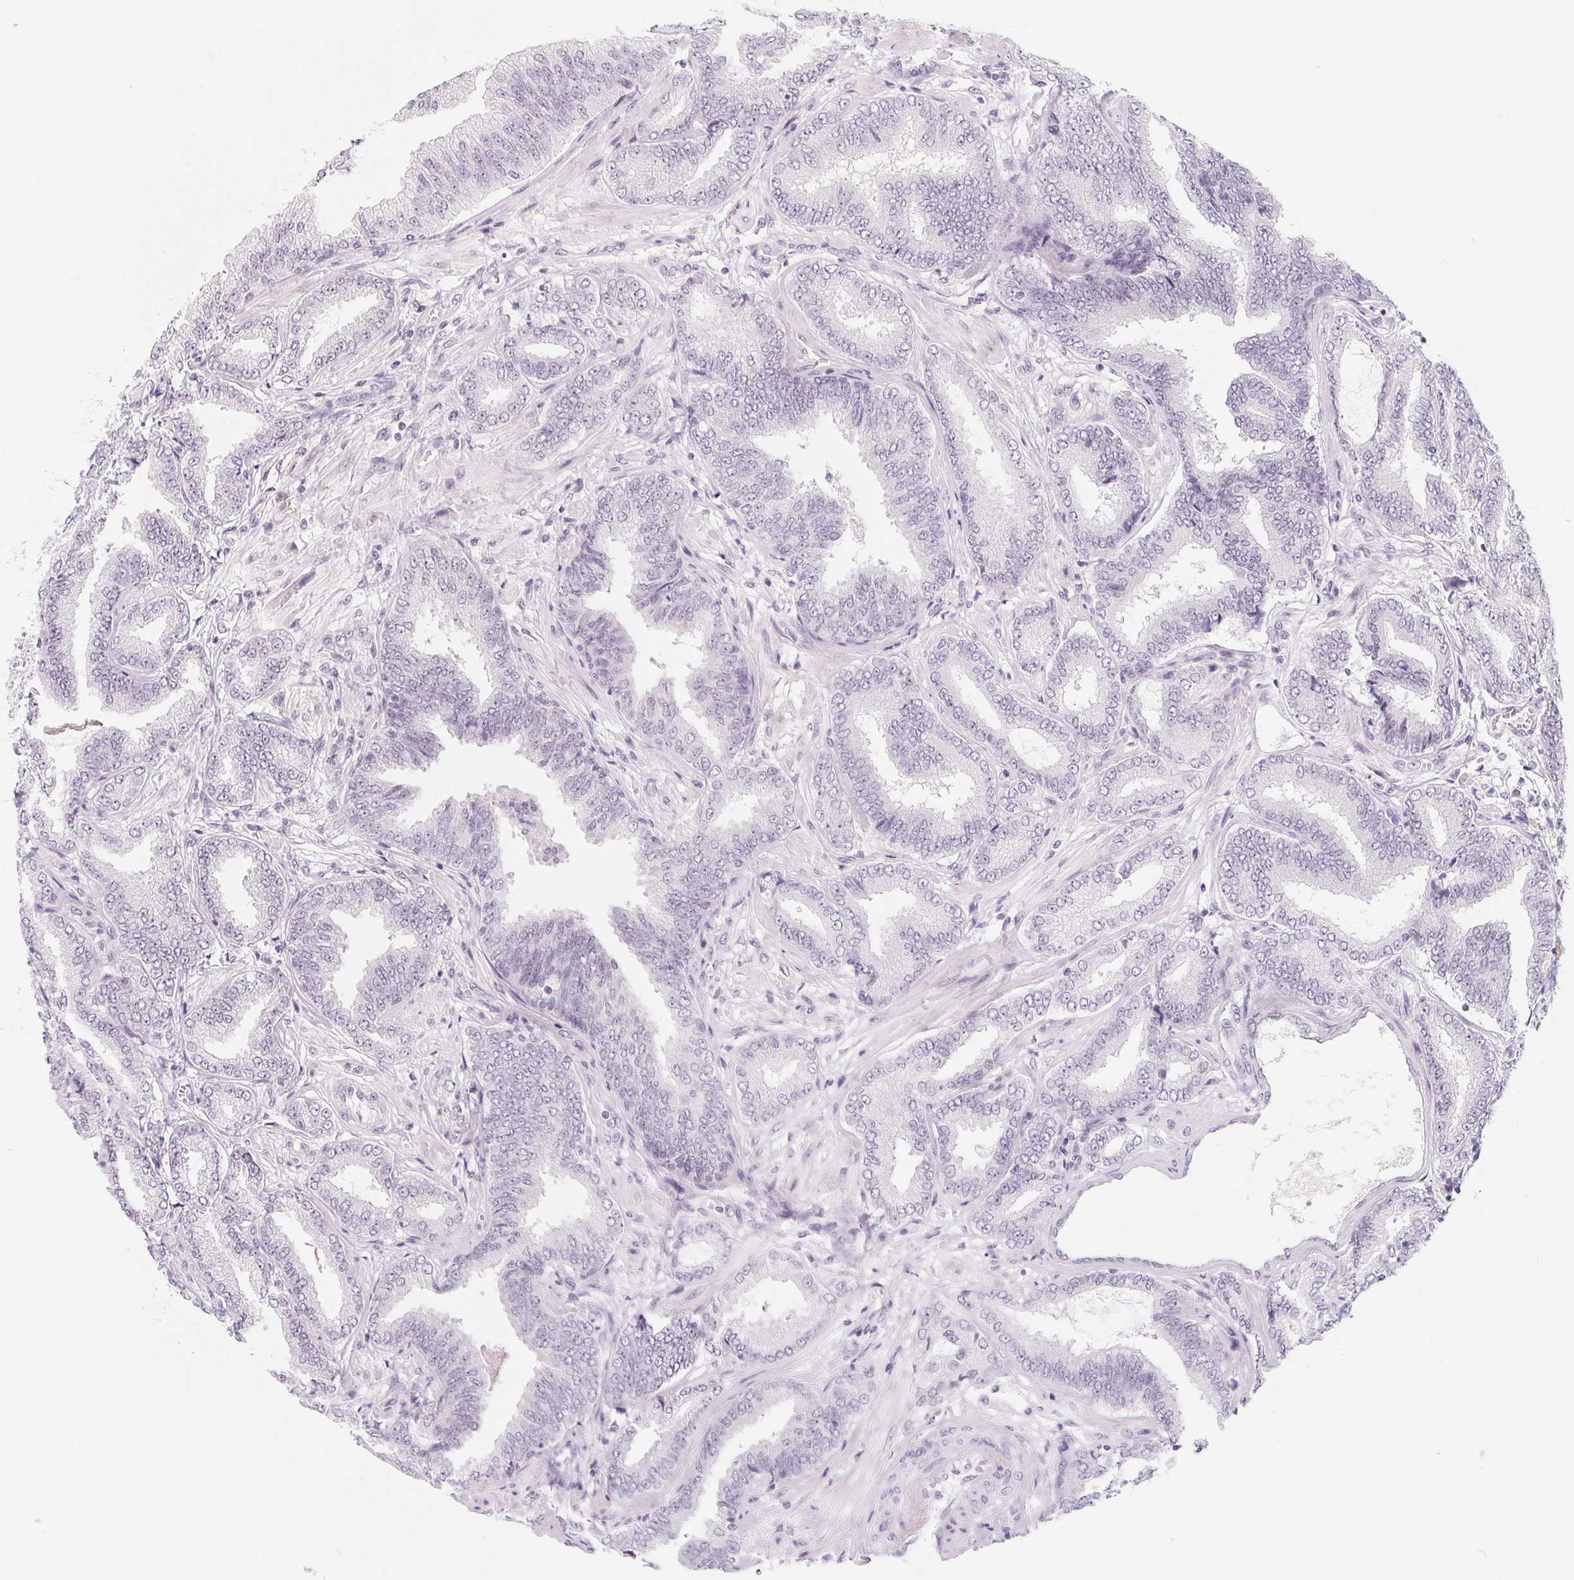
{"staining": {"intensity": "negative", "quantity": "none", "location": "none"}, "tissue": "prostate cancer", "cell_type": "Tumor cells", "image_type": "cancer", "snomed": [{"axis": "morphology", "description": "Adenocarcinoma, Low grade"}, {"axis": "topography", "description": "Prostate"}], "caption": "The immunohistochemistry (IHC) micrograph has no significant staining in tumor cells of prostate cancer tissue. The staining was performed using DAB to visualize the protein expression in brown, while the nuclei were stained in blue with hematoxylin (Magnification: 20x).", "gene": "ZIC4", "patient": {"sex": "male", "age": 55}}